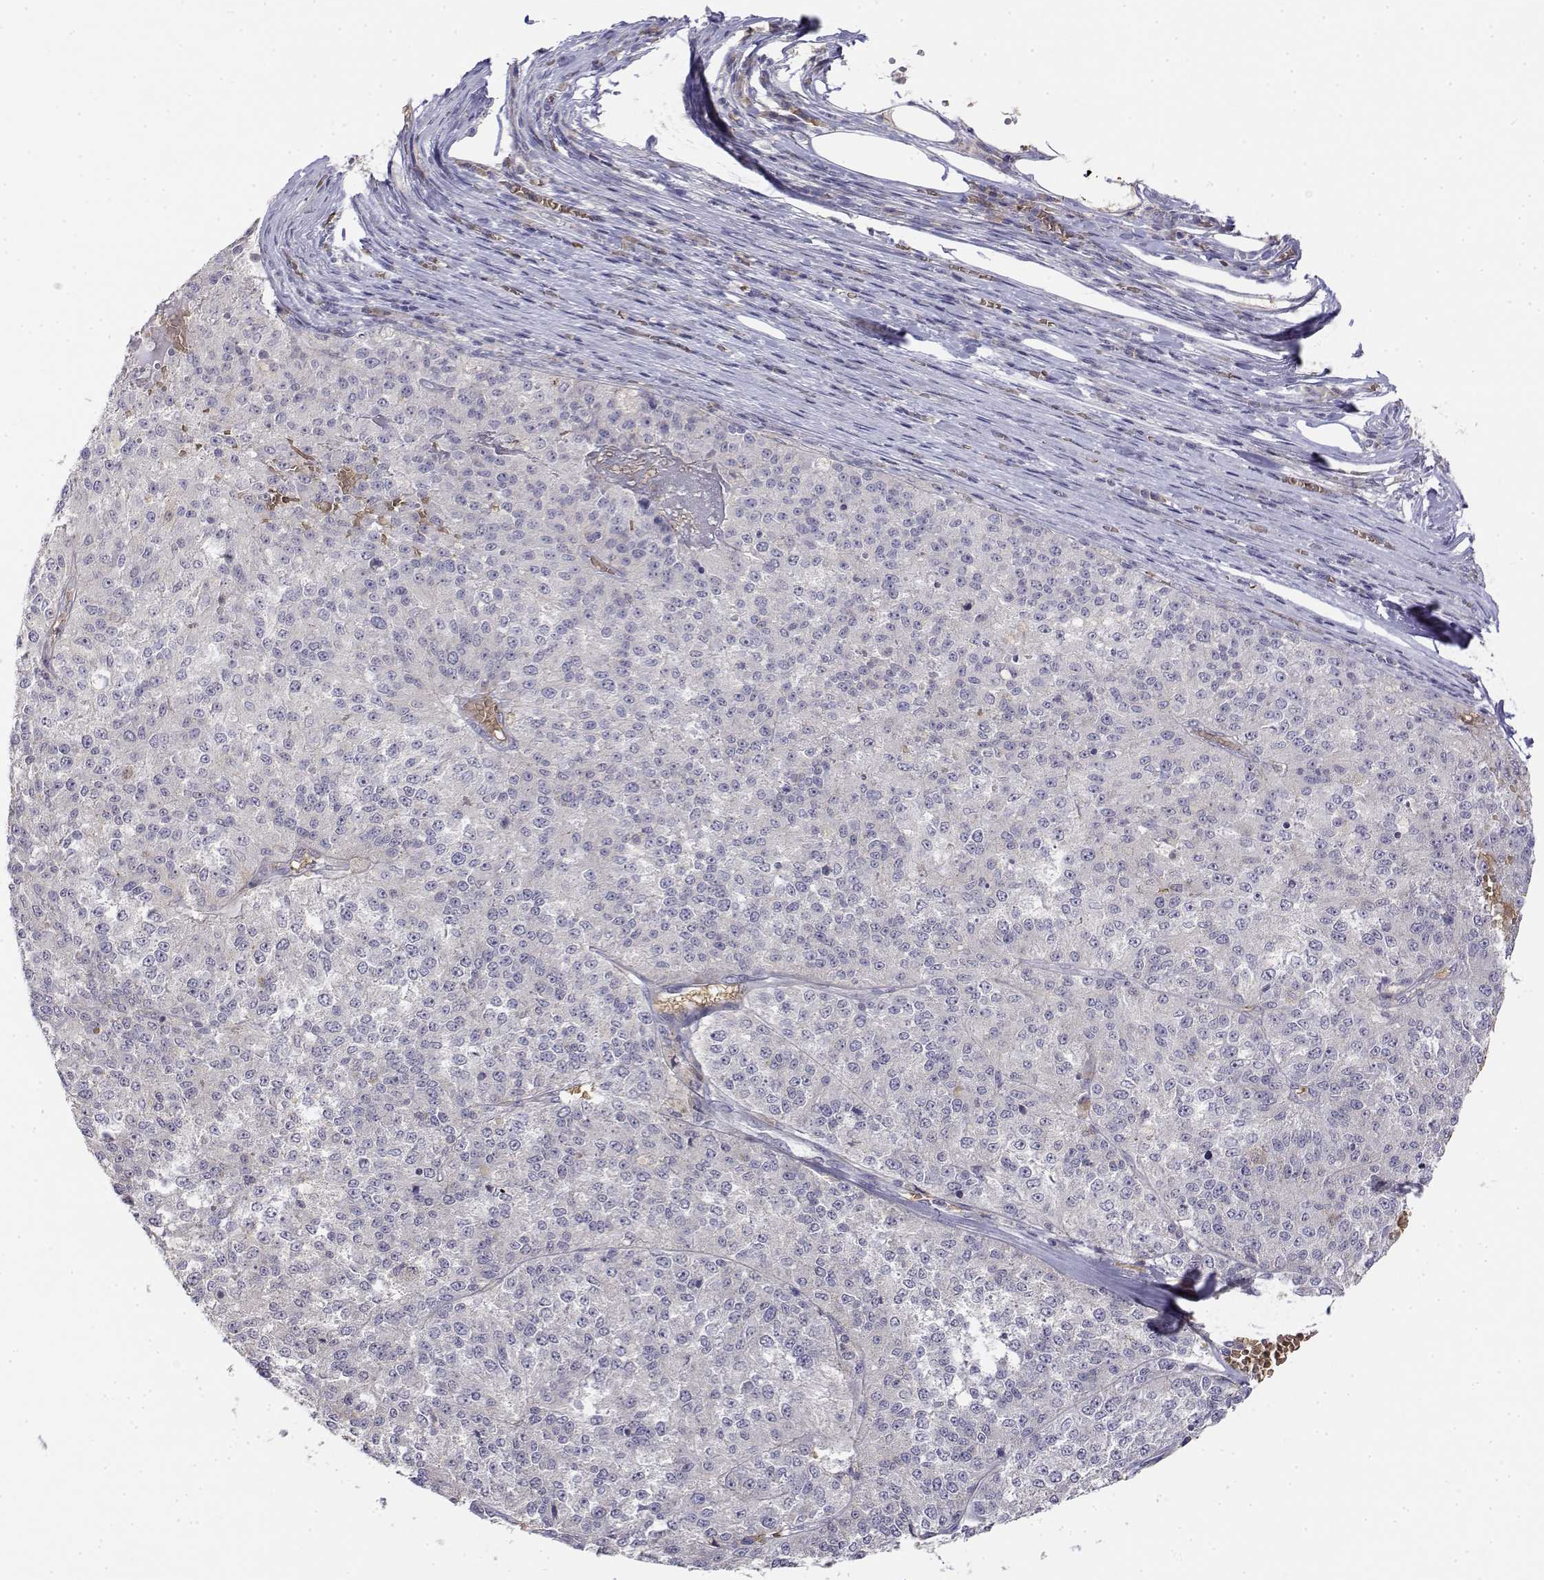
{"staining": {"intensity": "negative", "quantity": "none", "location": "none"}, "tissue": "melanoma", "cell_type": "Tumor cells", "image_type": "cancer", "snomed": [{"axis": "morphology", "description": "Malignant melanoma, Metastatic site"}, {"axis": "topography", "description": "Lymph node"}], "caption": "Human malignant melanoma (metastatic site) stained for a protein using immunohistochemistry (IHC) demonstrates no expression in tumor cells.", "gene": "CADM1", "patient": {"sex": "female", "age": 64}}